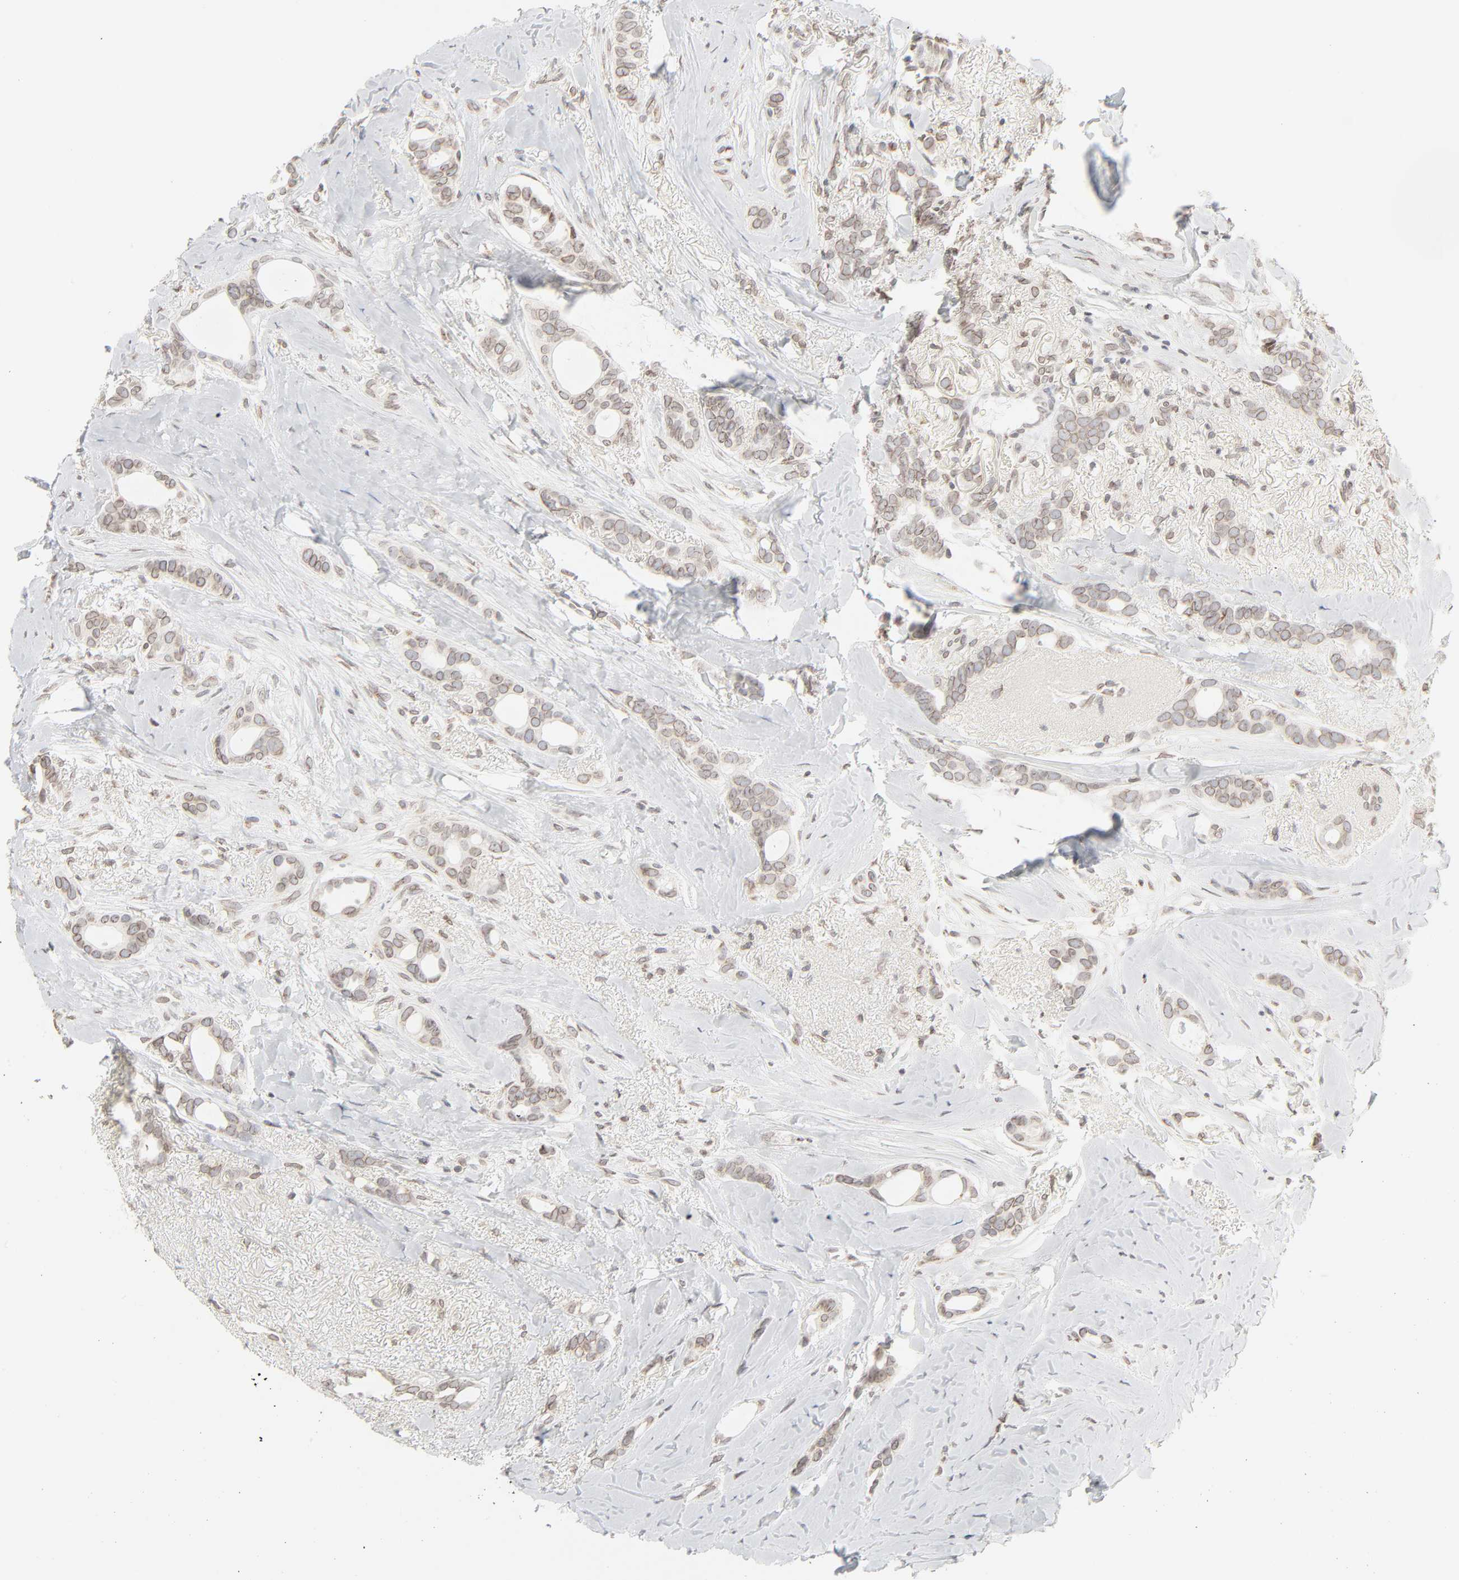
{"staining": {"intensity": "weak", "quantity": ">75%", "location": "cytoplasmic/membranous,nuclear"}, "tissue": "breast cancer", "cell_type": "Tumor cells", "image_type": "cancer", "snomed": [{"axis": "morphology", "description": "Duct carcinoma"}, {"axis": "topography", "description": "Breast"}], "caption": "About >75% of tumor cells in human breast cancer show weak cytoplasmic/membranous and nuclear protein expression as visualized by brown immunohistochemical staining.", "gene": "MAD1L1", "patient": {"sex": "female", "age": 54}}